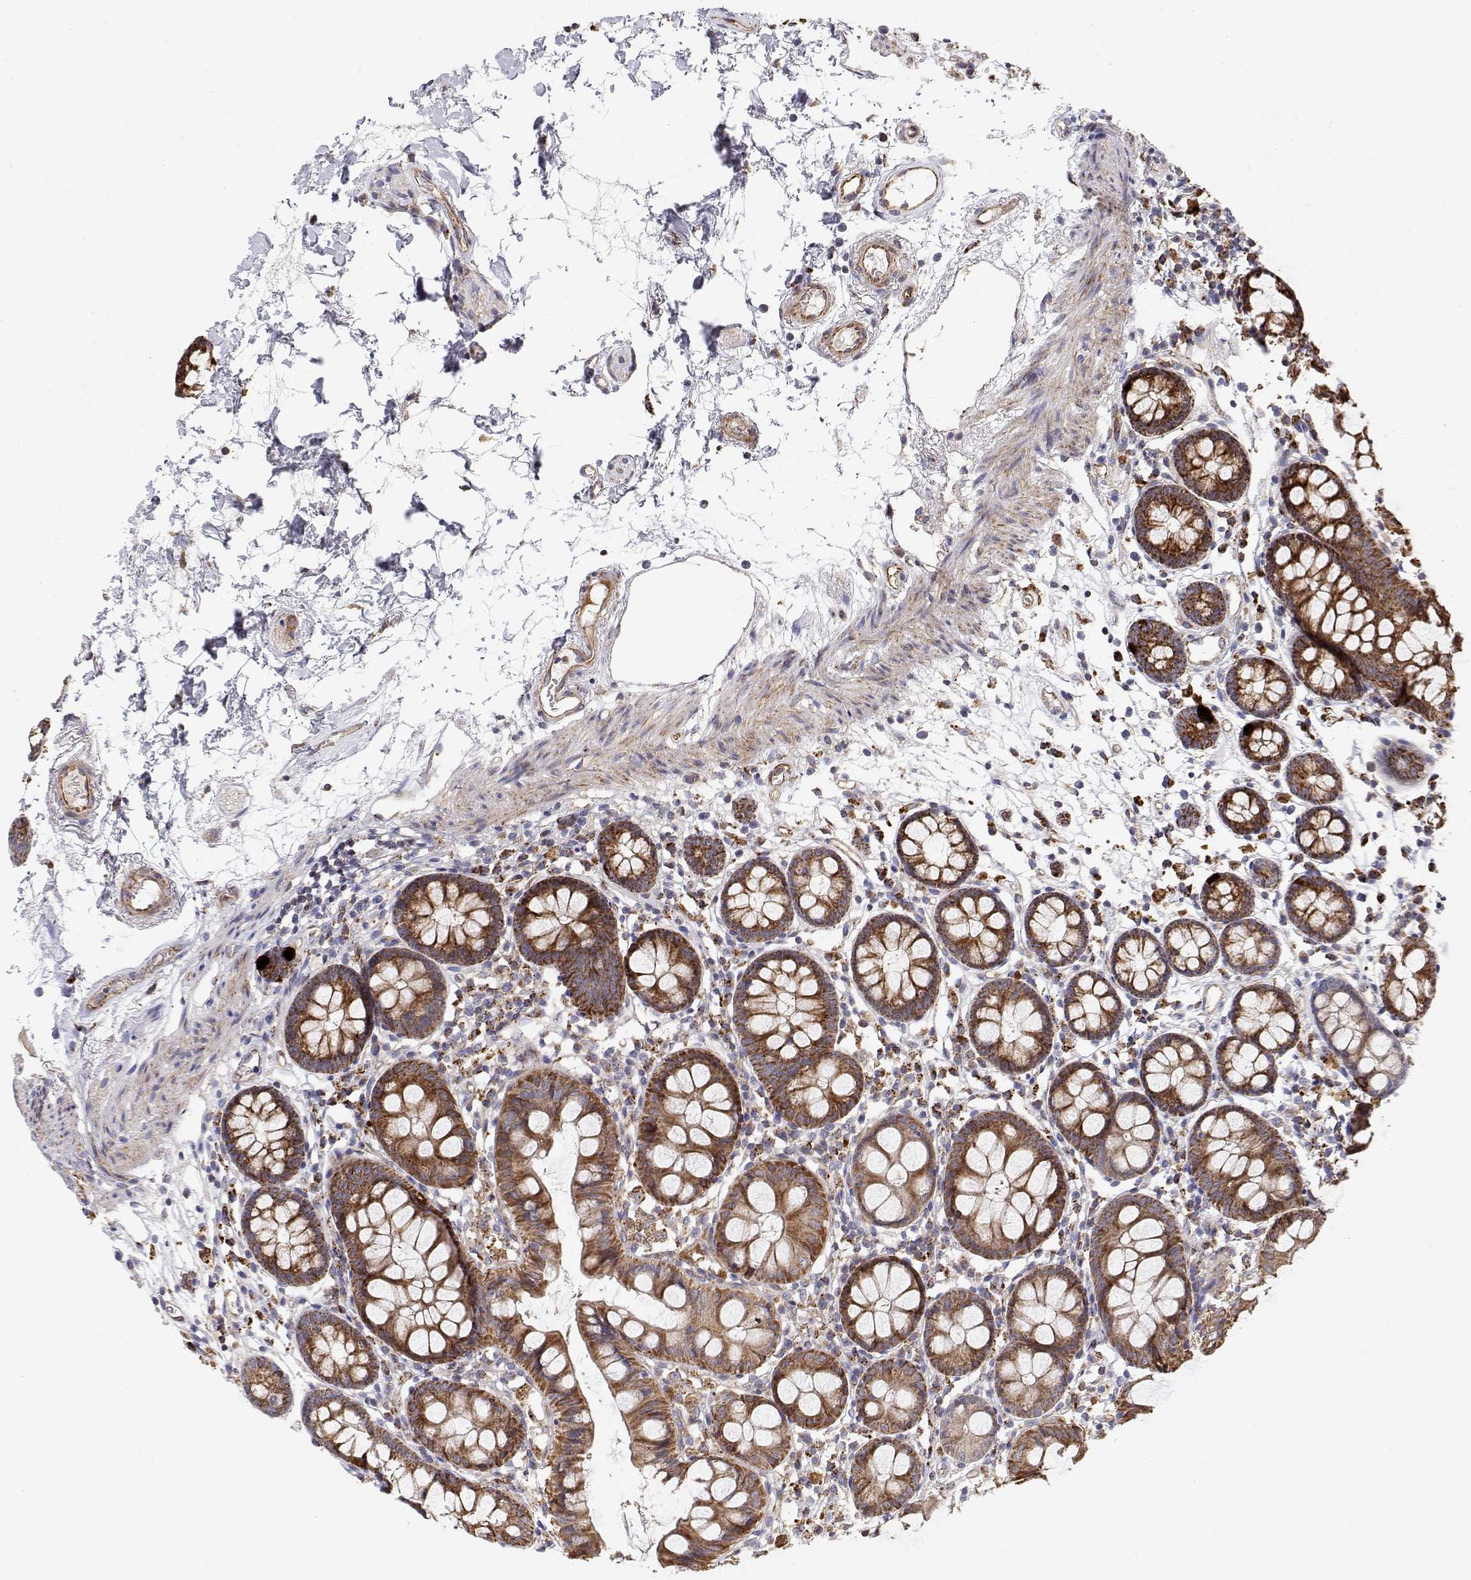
{"staining": {"intensity": "strong", "quantity": ">75%", "location": "cytoplasmic/membranous"}, "tissue": "colon", "cell_type": "Endothelial cells", "image_type": "normal", "snomed": [{"axis": "morphology", "description": "Normal tissue, NOS"}, {"axis": "topography", "description": "Colon"}], "caption": "An immunohistochemistry (IHC) micrograph of normal tissue is shown. Protein staining in brown labels strong cytoplasmic/membranous positivity in colon within endothelial cells.", "gene": "SPICE1", "patient": {"sex": "female", "age": 84}}